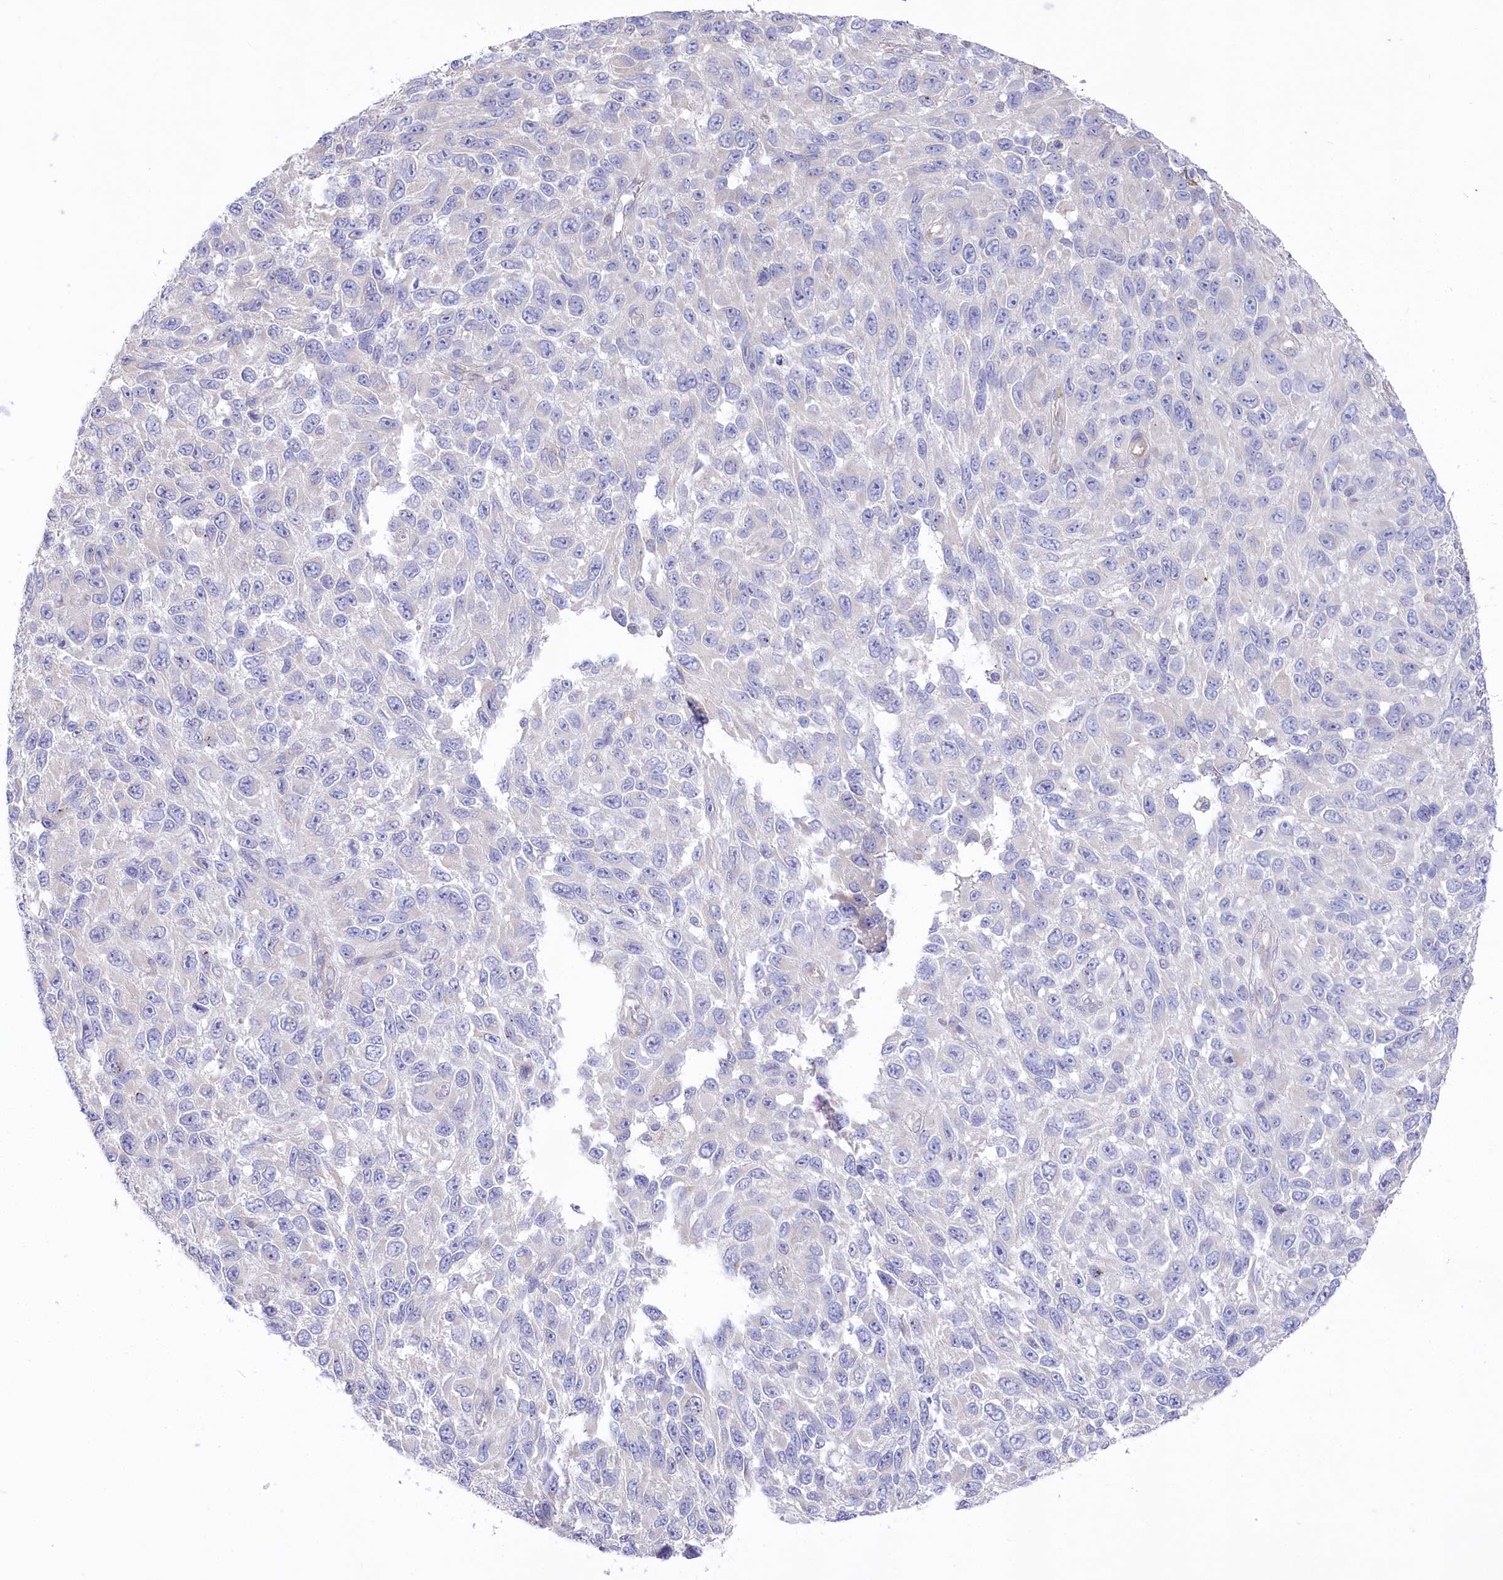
{"staining": {"intensity": "negative", "quantity": "none", "location": "none"}, "tissue": "melanoma", "cell_type": "Tumor cells", "image_type": "cancer", "snomed": [{"axis": "morphology", "description": "Malignant melanoma, NOS"}, {"axis": "topography", "description": "Skin"}], "caption": "Immunohistochemical staining of melanoma displays no significant positivity in tumor cells.", "gene": "POGLUT1", "patient": {"sex": "female", "age": 96}}